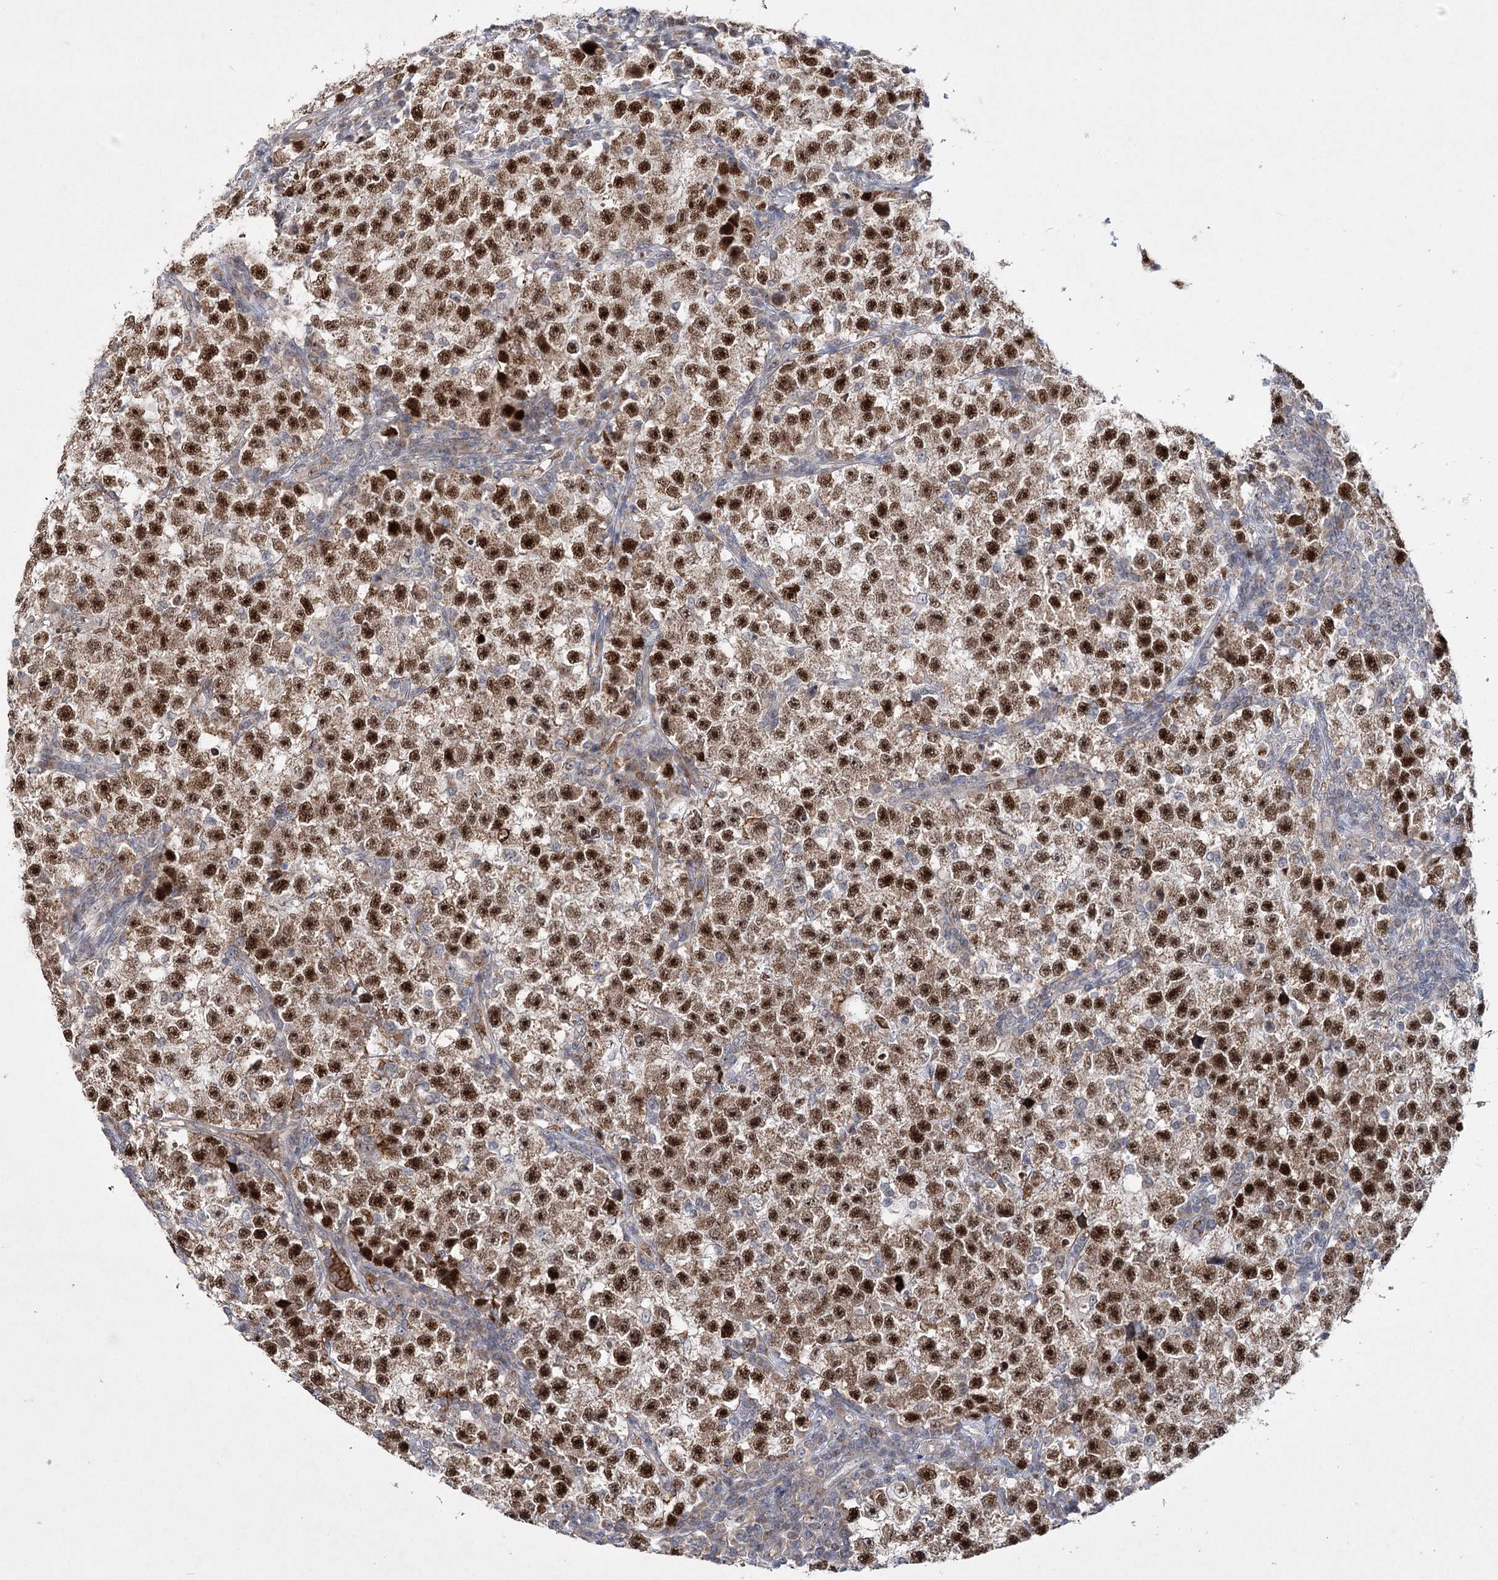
{"staining": {"intensity": "strong", "quantity": ">75%", "location": "nuclear"}, "tissue": "testis cancer", "cell_type": "Tumor cells", "image_type": "cancer", "snomed": [{"axis": "morphology", "description": "Seminoma, NOS"}, {"axis": "topography", "description": "Testis"}], "caption": "Strong nuclear positivity is seen in about >75% of tumor cells in testis cancer (seminoma). The staining was performed using DAB to visualize the protein expression in brown, while the nuclei were stained in blue with hematoxylin (Magnification: 20x).", "gene": "NSMCE4A", "patient": {"sex": "male", "age": 22}}